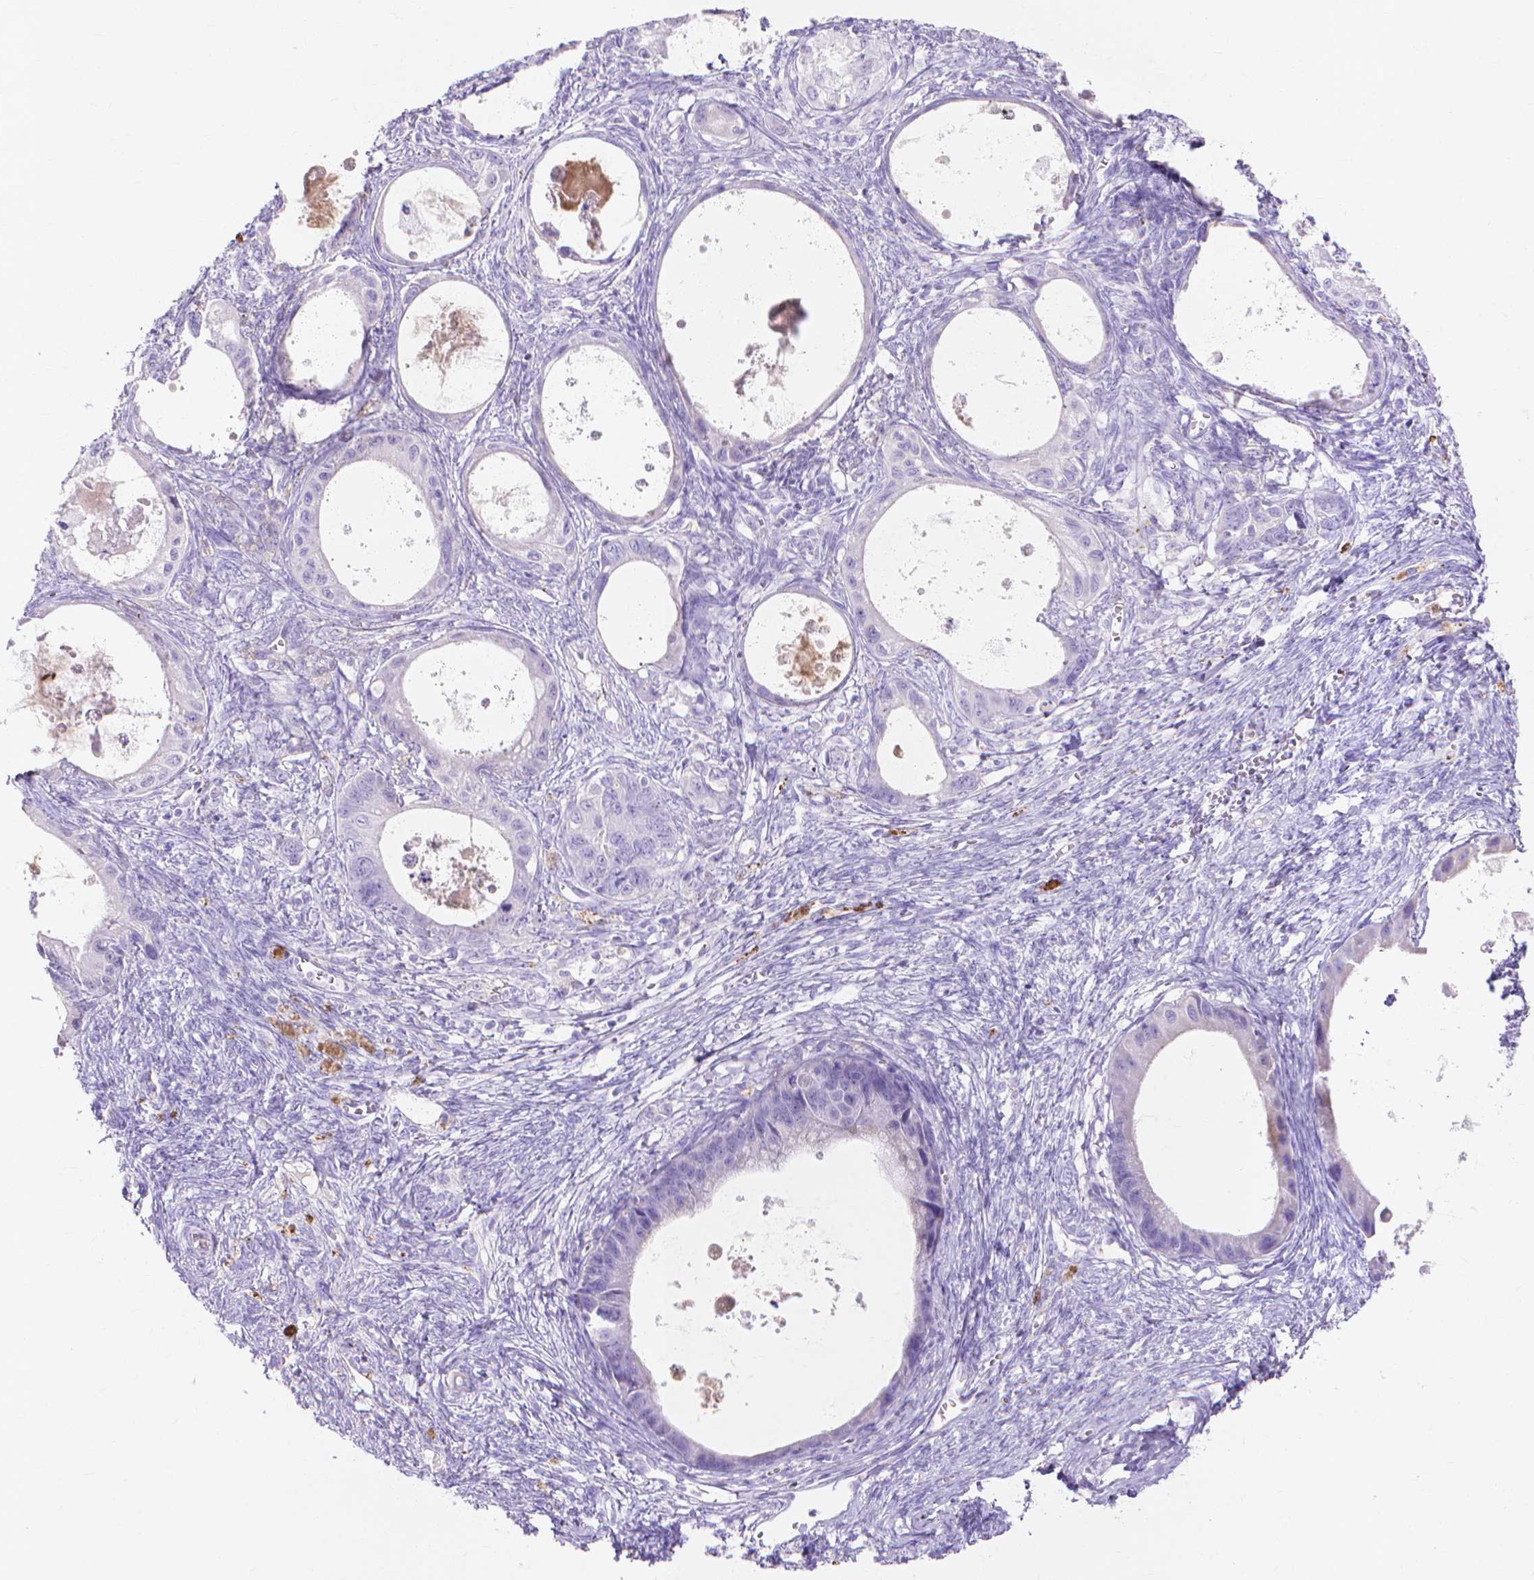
{"staining": {"intensity": "negative", "quantity": "none", "location": "none"}, "tissue": "ovarian cancer", "cell_type": "Tumor cells", "image_type": "cancer", "snomed": [{"axis": "morphology", "description": "Cystadenocarcinoma, mucinous, NOS"}, {"axis": "topography", "description": "Ovary"}], "caption": "A photomicrograph of ovarian mucinous cystadenocarcinoma stained for a protein shows no brown staining in tumor cells. (DAB IHC with hematoxylin counter stain).", "gene": "MMP11", "patient": {"sex": "female", "age": 64}}